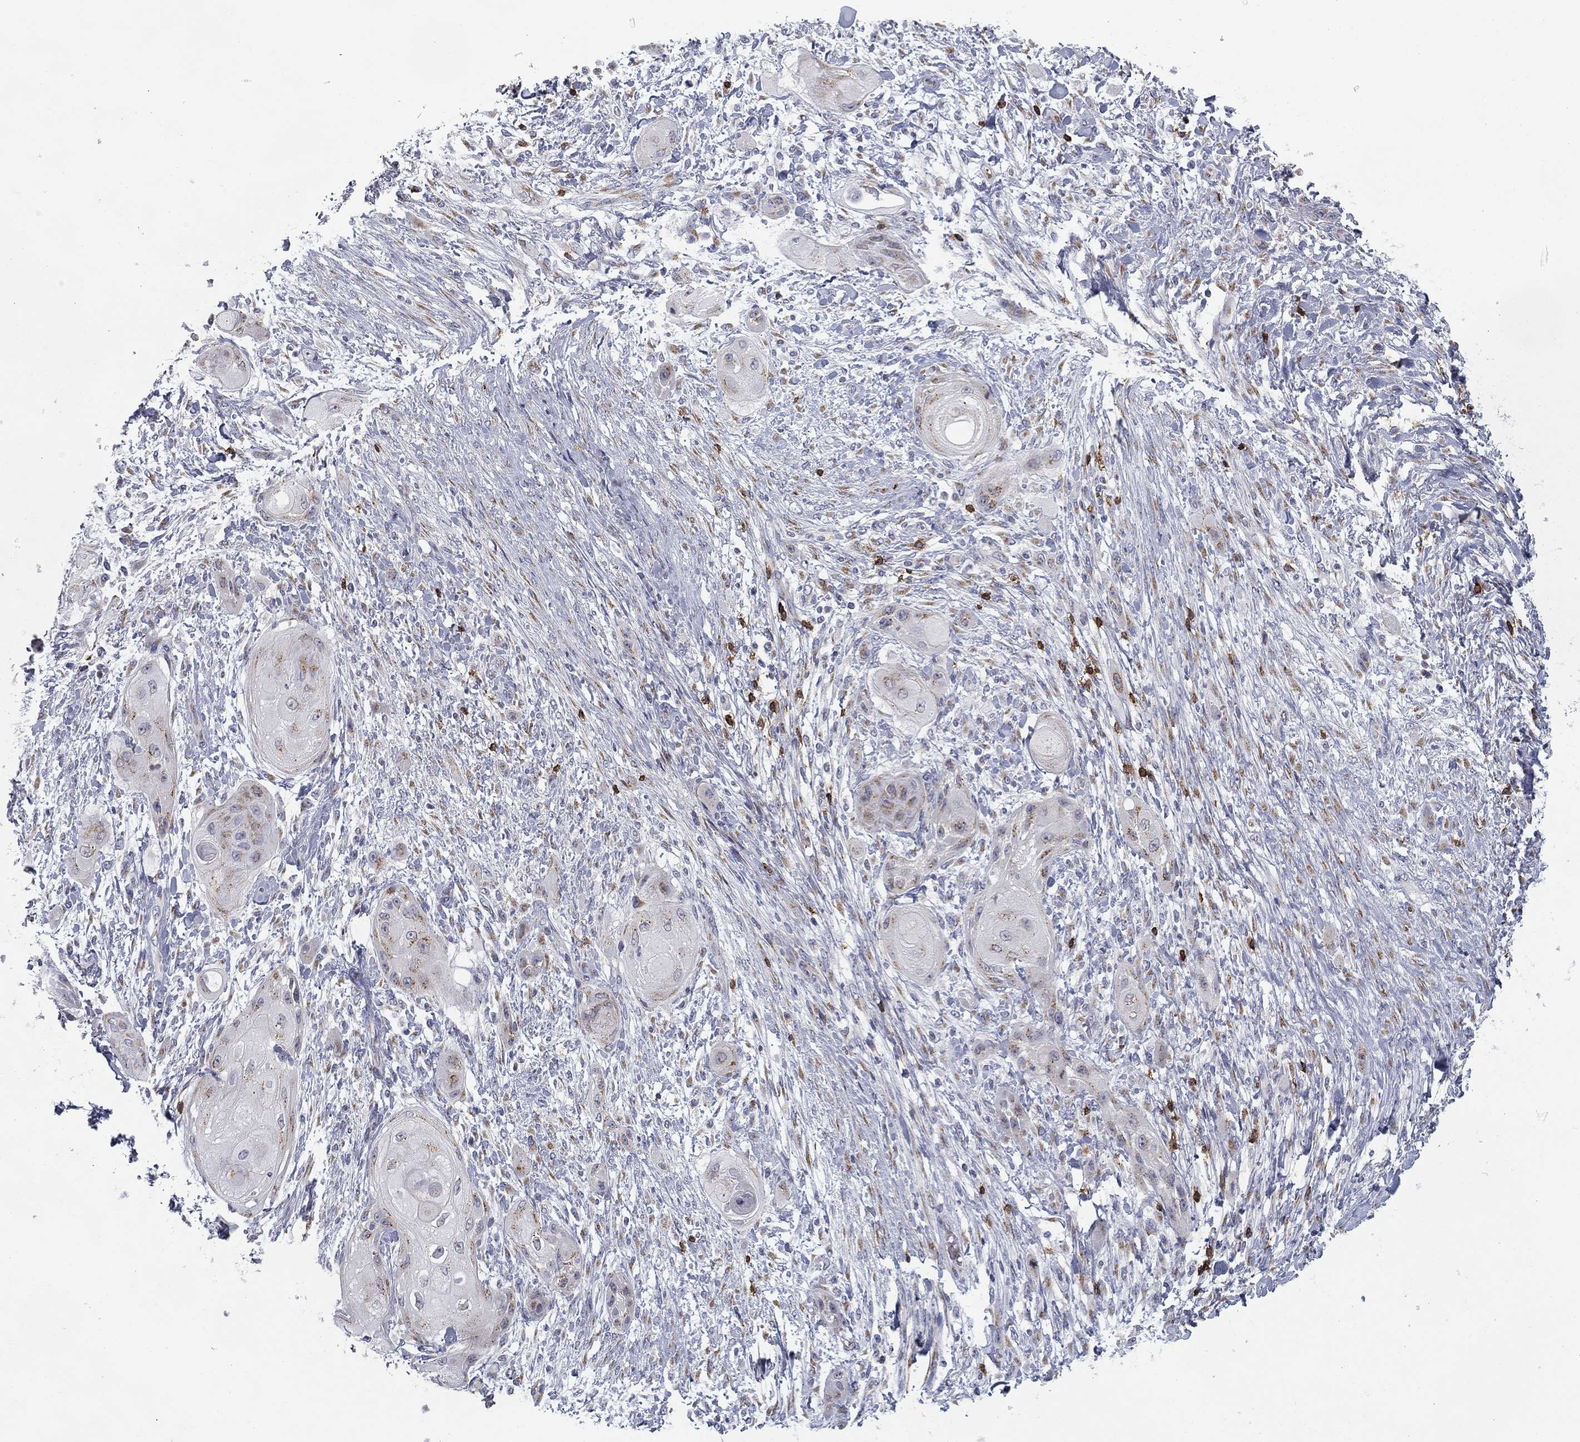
{"staining": {"intensity": "negative", "quantity": "none", "location": "none"}, "tissue": "skin cancer", "cell_type": "Tumor cells", "image_type": "cancer", "snomed": [{"axis": "morphology", "description": "Squamous cell carcinoma, NOS"}, {"axis": "topography", "description": "Skin"}], "caption": "DAB (3,3'-diaminobenzidine) immunohistochemical staining of skin cancer (squamous cell carcinoma) demonstrates no significant expression in tumor cells.", "gene": "TRAT1", "patient": {"sex": "male", "age": 62}}